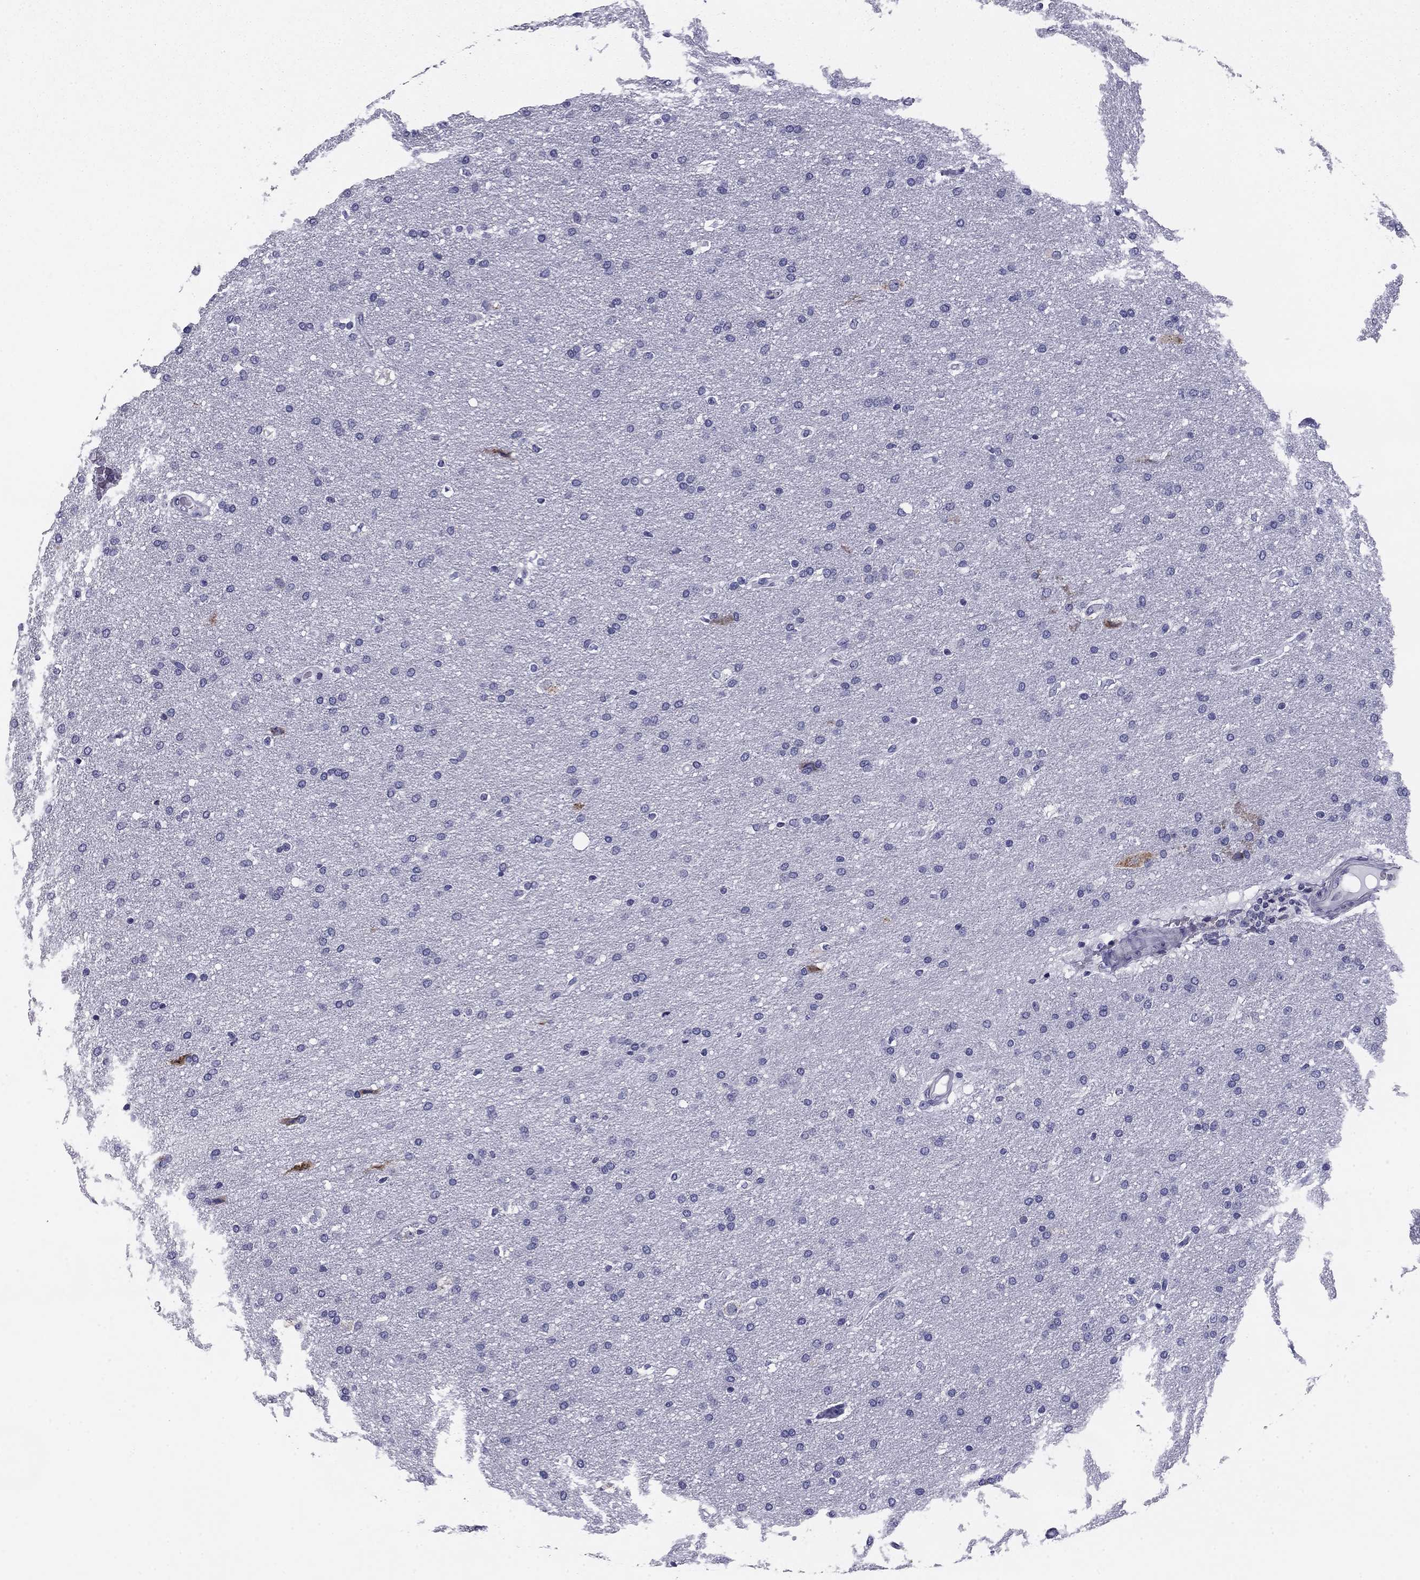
{"staining": {"intensity": "negative", "quantity": "none", "location": "none"}, "tissue": "glioma", "cell_type": "Tumor cells", "image_type": "cancer", "snomed": [{"axis": "morphology", "description": "Glioma, malignant, Low grade"}, {"axis": "topography", "description": "Brain"}], "caption": "Histopathology image shows no protein expression in tumor cells of glioma tissue.", "gene": "TMED3", "patient": {"sex": "female", "age": 37}}